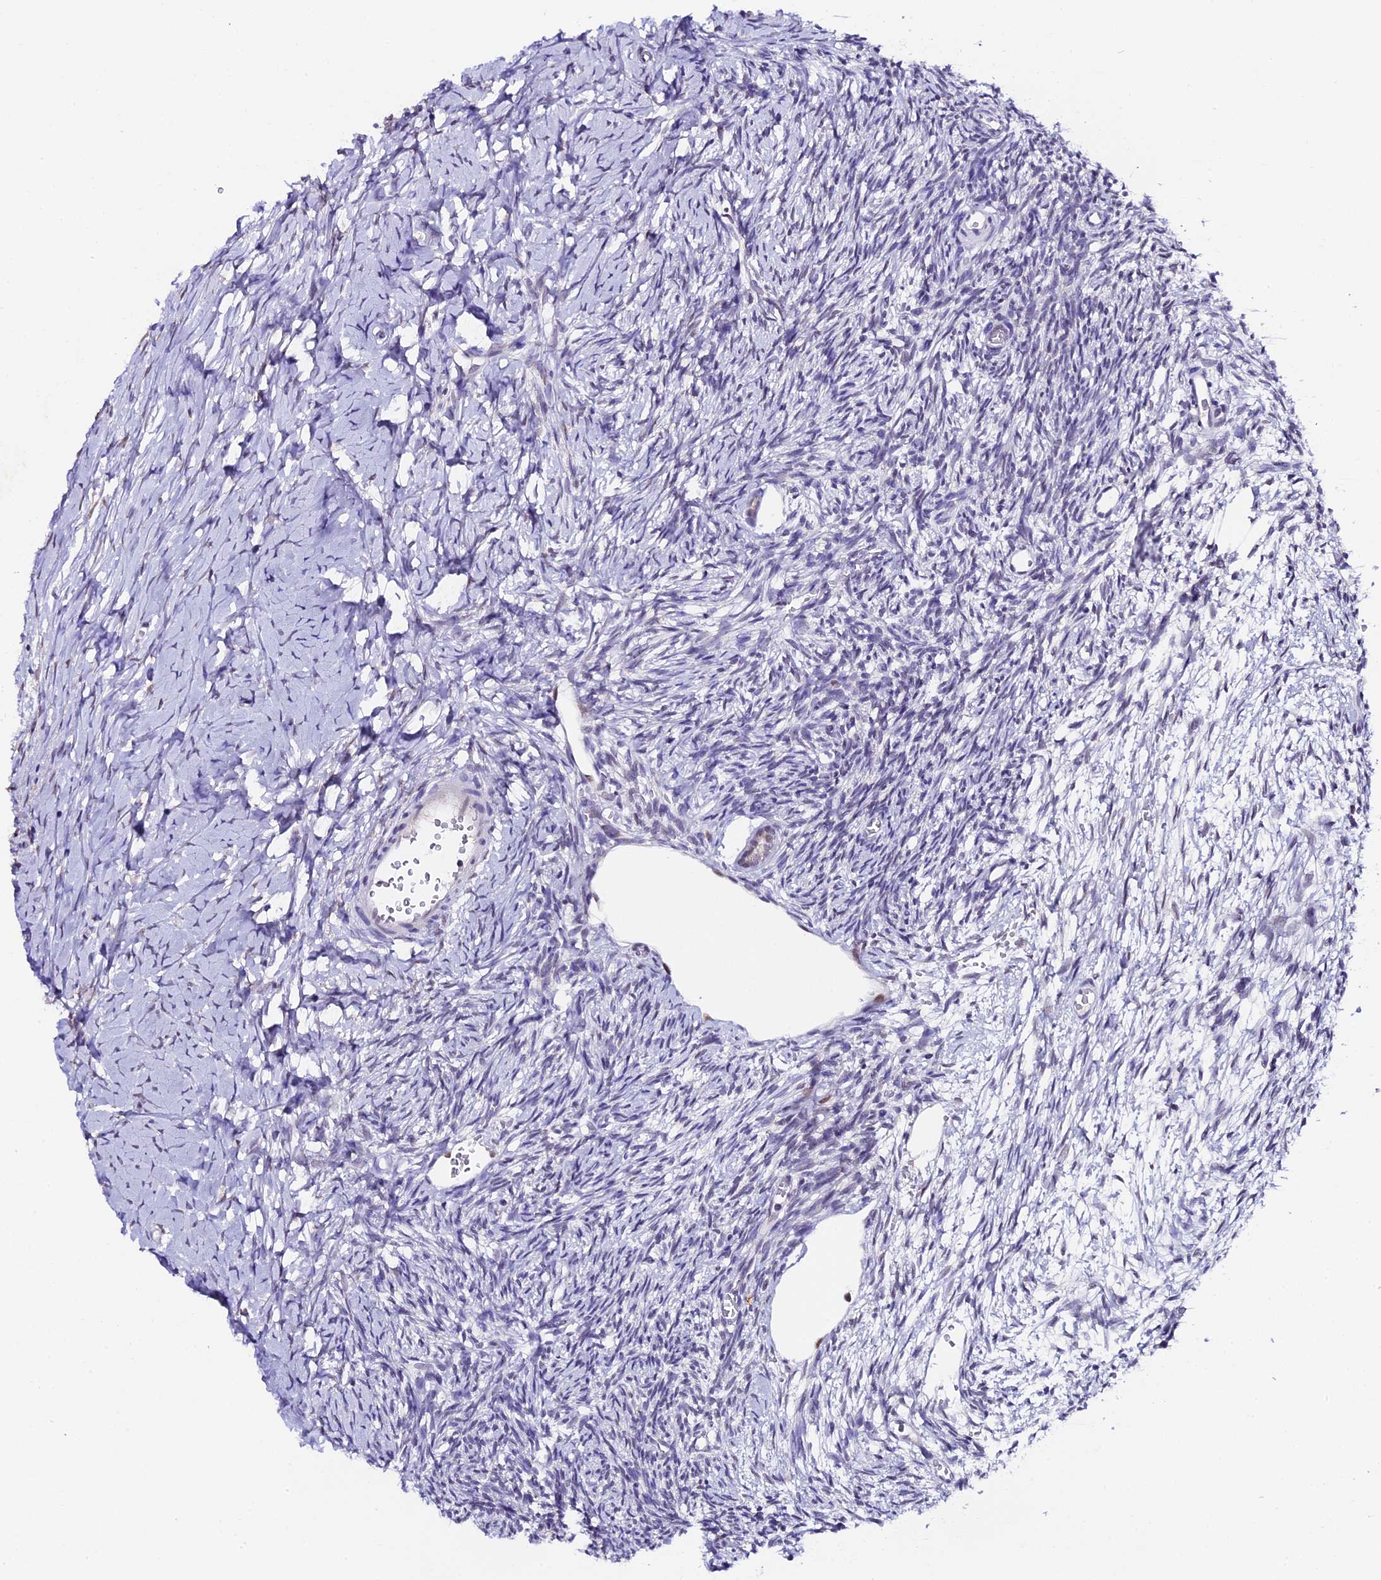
{"staining": {"intensity": "weak", "quantity": "<25%", "location": "nuclear"}, "tissue": "ovary", "cell_type": "Ovarian stroma cells", "image_type": "normal", "snomed": [{"axis": "morphology", "description": "Normal tissue, NOS"}, {"axis": "topography", "description": "Ovary"}], "caption": "High magnification brightfield microscopy of normal ovary stained with DAB (brown) and counterstained with hematoxylin (blue): ovarian stroma cells show no significant staining.", "gene": "NCBP1", "patient": {"sex": "female", "age": 39}}